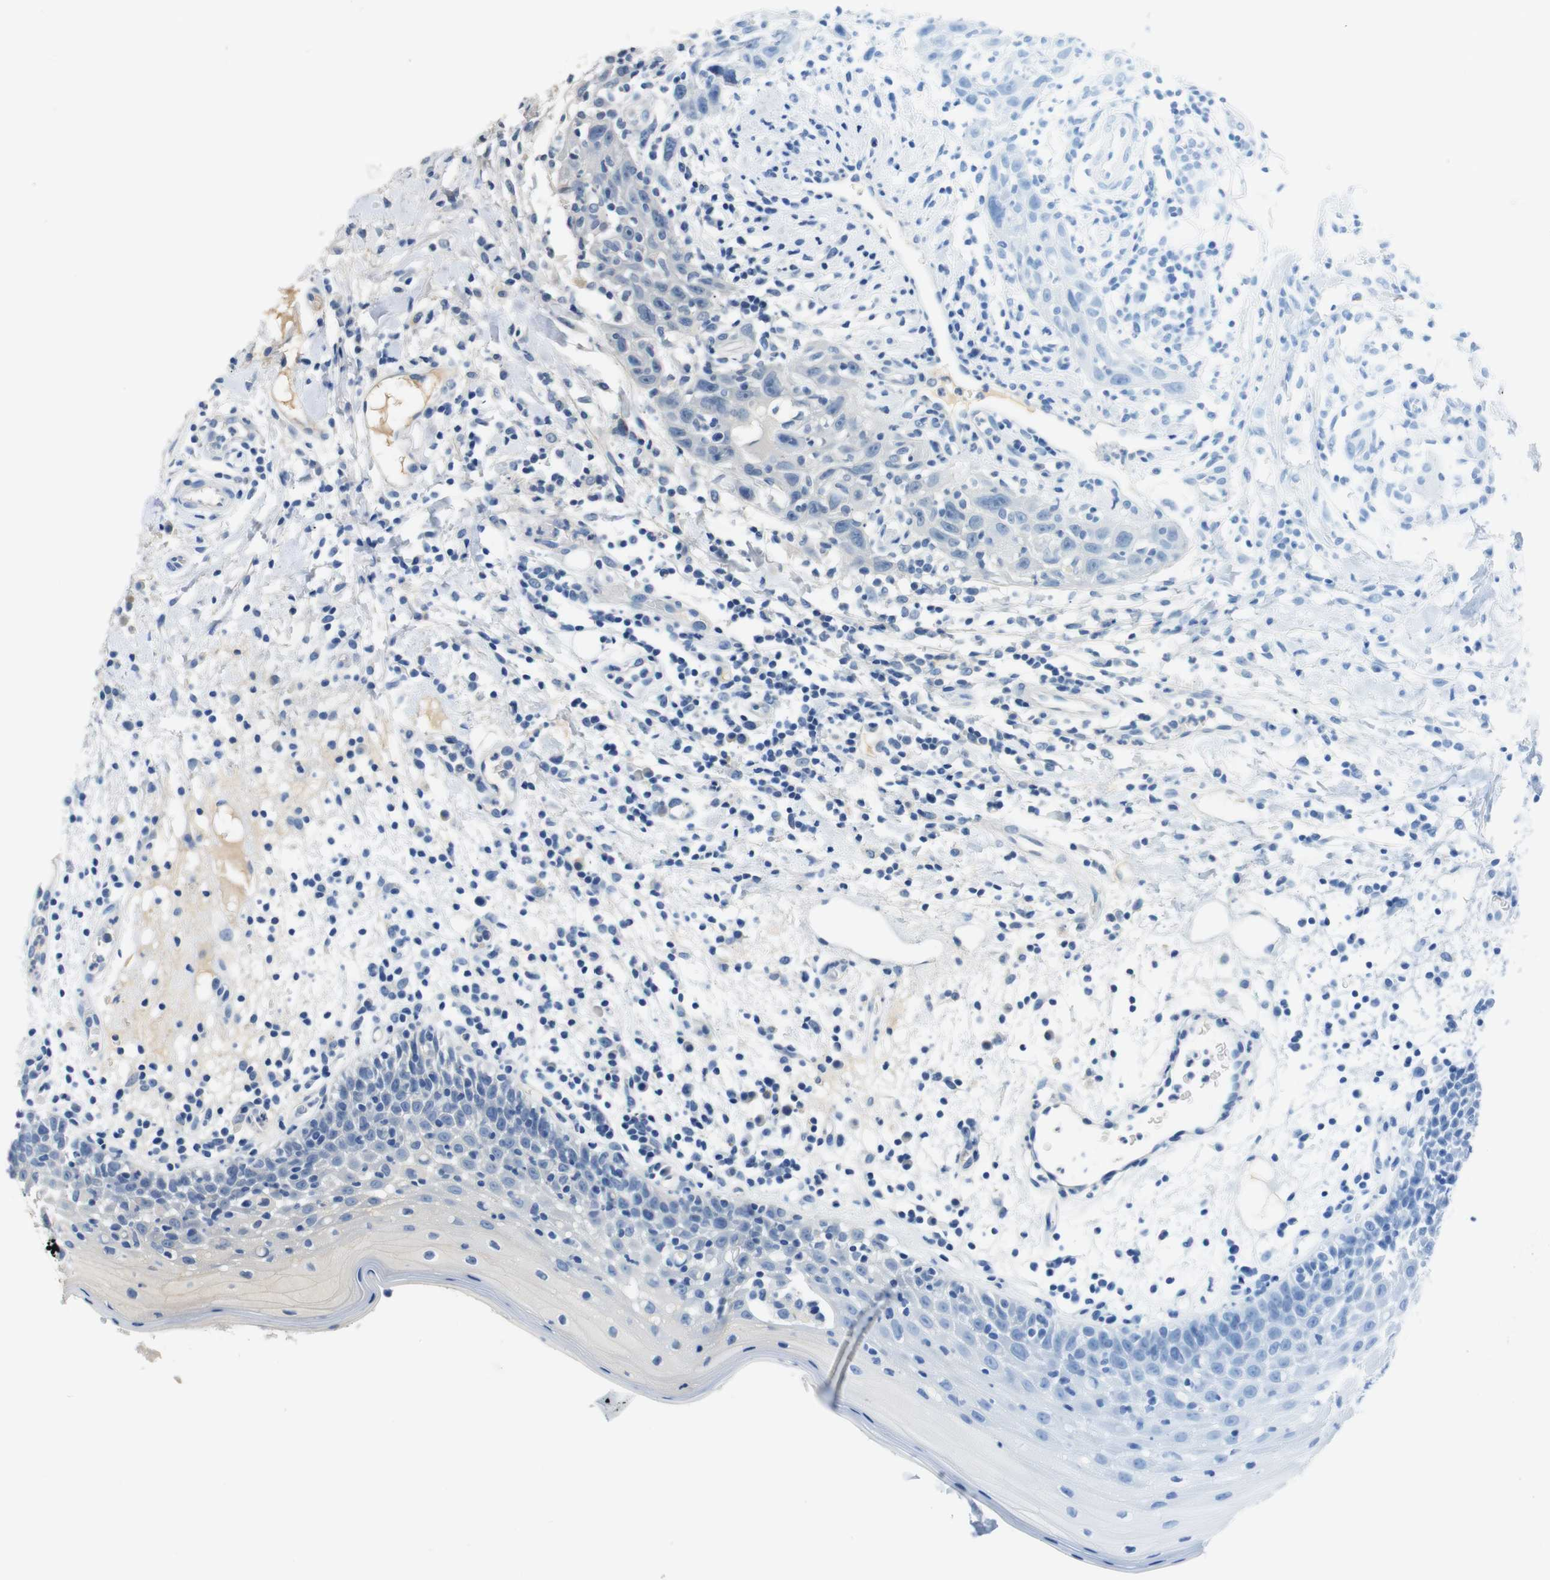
{"staining": {"intensity": "weak", "quantity": "<25%", "location": "cytoplasmic/membranous"}, "tissue": "oral mucosa", "cell_type": "Squamous epithelial cells", "image_type": "normal", "snomed": [{"axis": "morphology", "description": "Normal tissue, NOS"}, {"axis": "morphology", "description": "Squamous cell carcinoma, NOS"}, {"axis": "topography", "description": "Skeletal muscle"}, {"axis": "topography", "description": "Oral tissue"}], "caption": "The photomicrograph demonstrates no significant staining in squamous epithelial cells of oral mucosa. (DAB (3,3'-diaminobenzidine) immunohistochemistry (IHC) visualized using brightfield microscopy, high magnification).", "gene": "SLC2A8", "patient": {"sex": "male", "age": 71}}